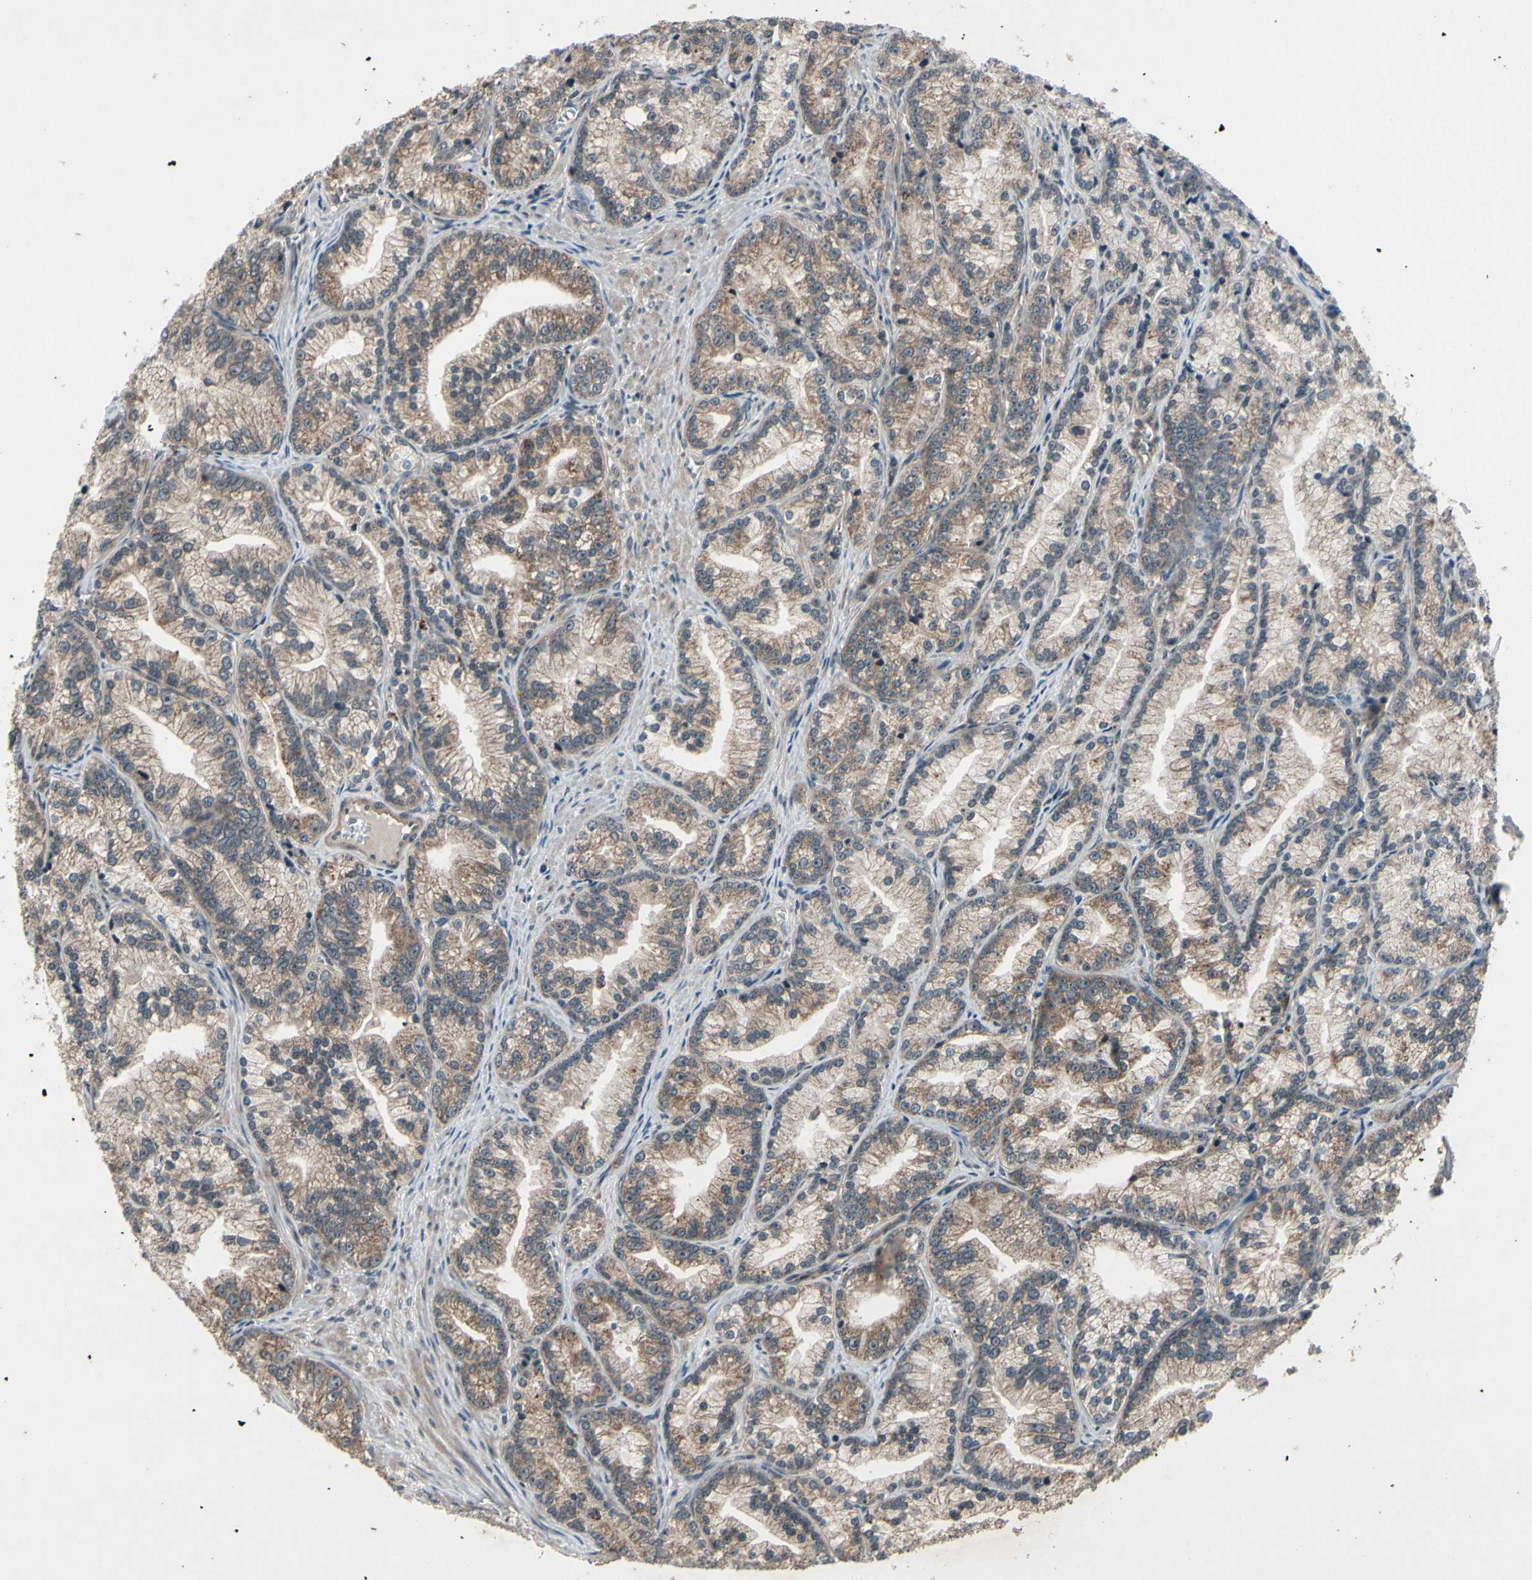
{"staining": {"intensity": "moderate", "quantity": ">75%", "location": "cytoplasmic/membranous"}, "tissue": "prostate cancer", "cell_type": "Tumor cells", "image_type": "cancer", "snomed": [{"axis": "morphology", "description": "Adenocarcinoma, Low grade"}, {"axis": "topography", "description": "Prostate"}], "caption": "Immunohistochemical staining of human prostate low-grade adenocarcinoma exhibits medium levels of moderate cytoplasmic/membranous protein positivity in about >75% of tumor cells.", "gene": "MBTPS2", "patient": {"sex": "male", "age": 89}}